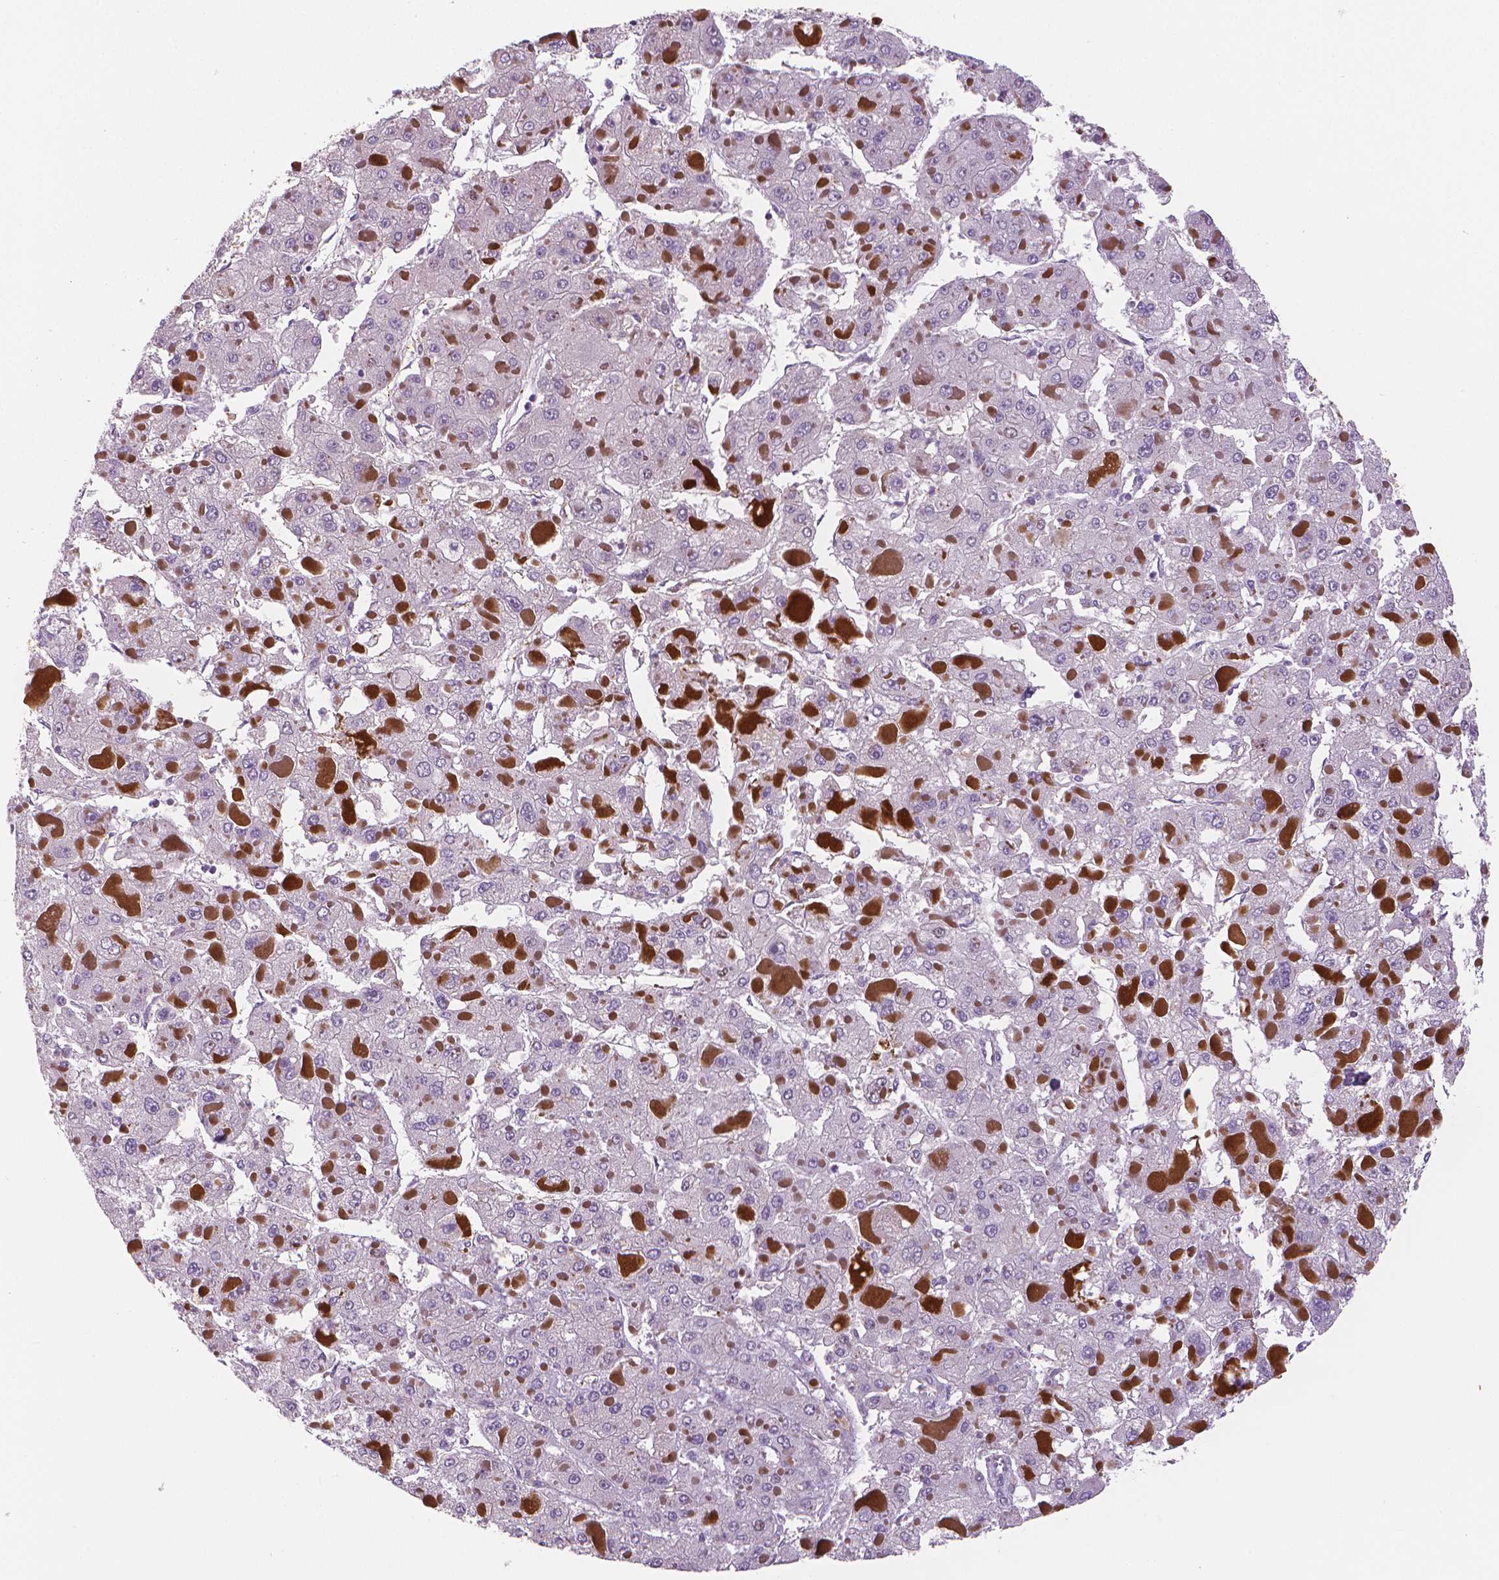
{"staining": {"intensity": "negative", "quantity": "none", "location": "none"}, "tissue": "liver cancer", "cell_type": "Tumor cells", "image_type": "cancer", "snomed": [{"axis": "morphology", "description": "Carcinoma, Hepatocellular, NOS"}, {"axis": "topography", "description": "Liver"}], "caption": "Immunohistochemistry histopathology image of liver hepatocellular carcinoma stained for a protein (brown), which exhibits no expression in tumor cells.", "gene": "MKI67", "patient": {"sex": "female", "age": 73}}